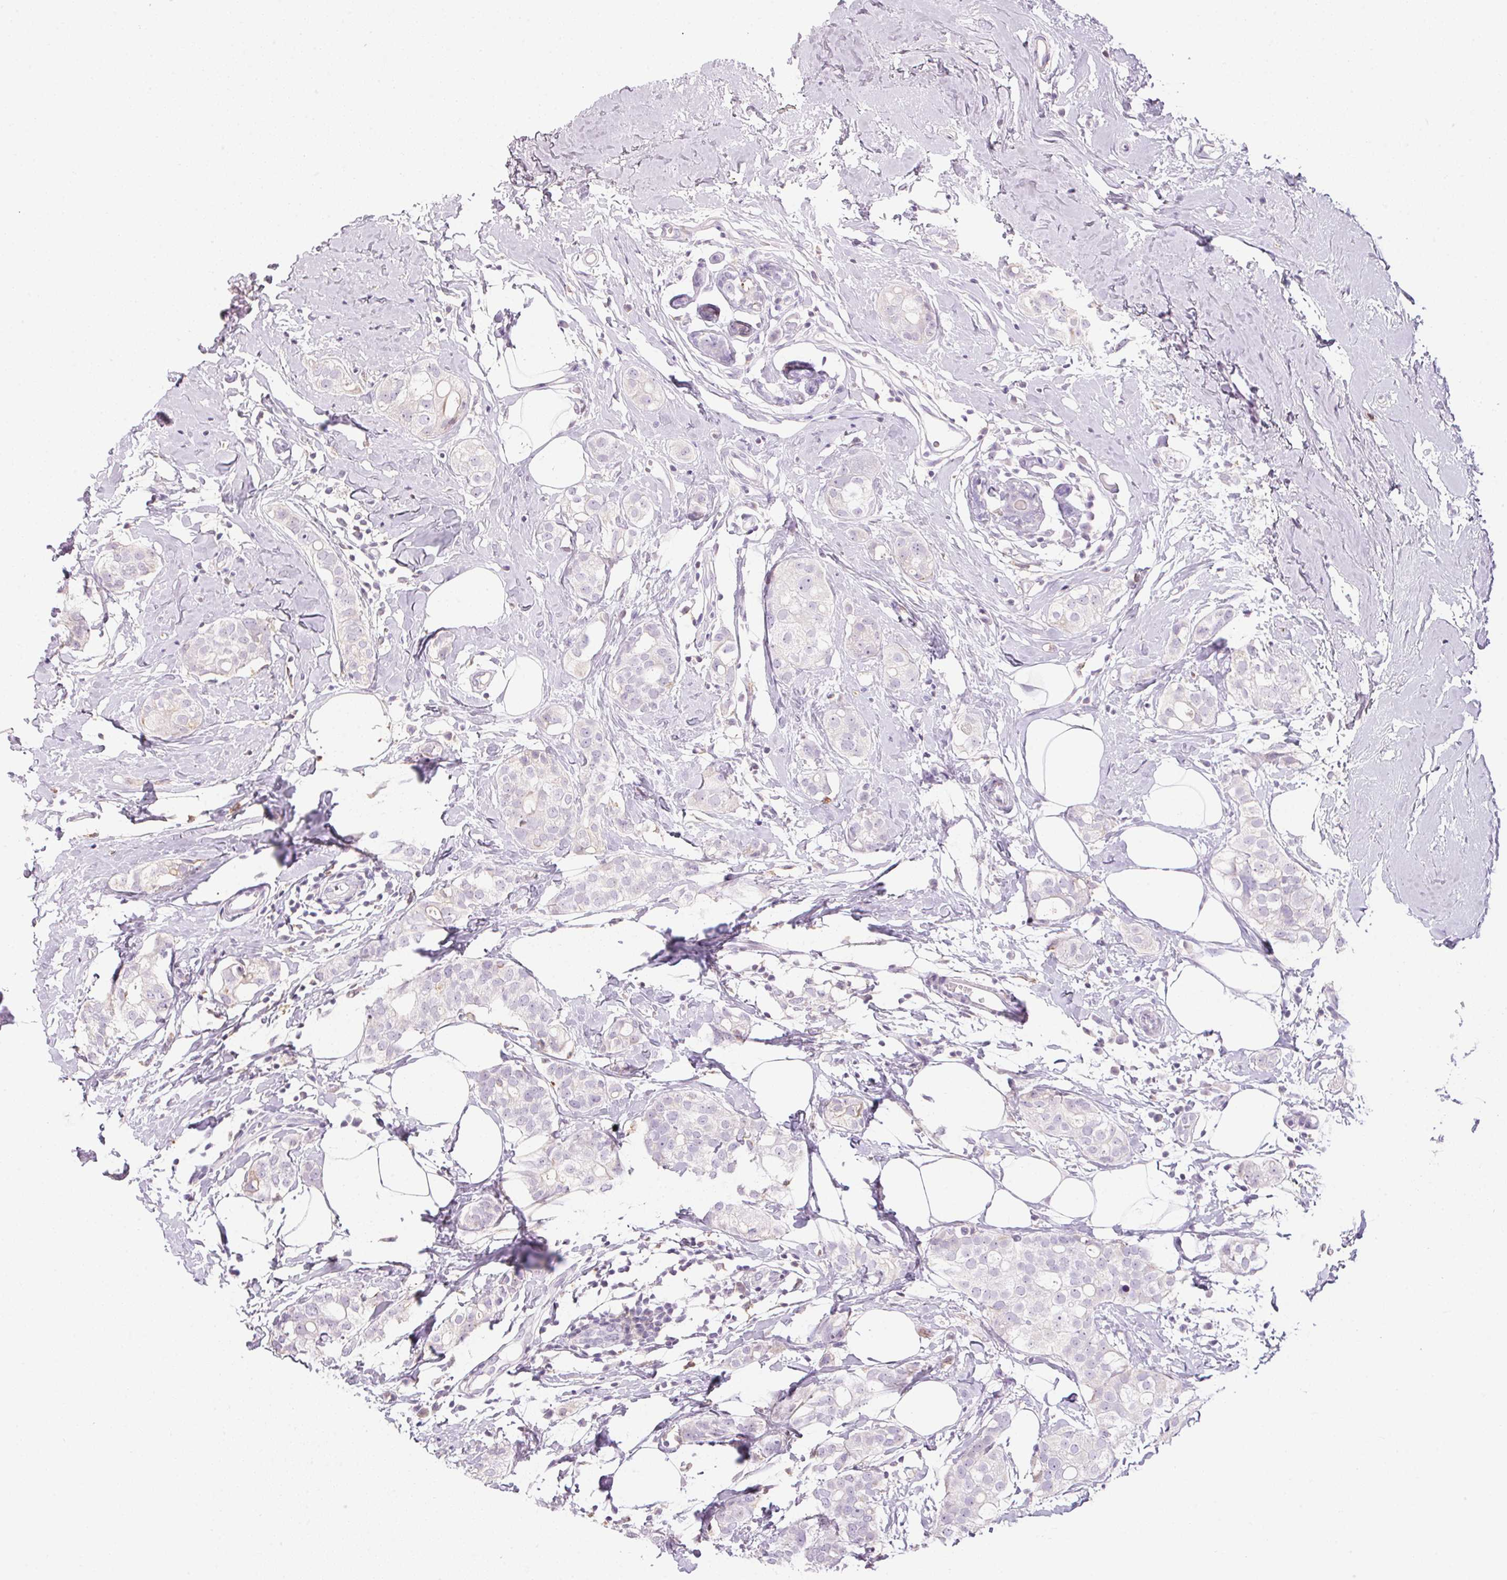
{"staining": {"intensity": "negative", "quantity": "none", "location": "none"}, "tissue": "breast cancer", "cell_type": "Tumor cells", "image_type": "cancer", "snomed": [{"axis": "morphology", "description": "Duct carcinoma"}, {"axis": "topography", "description": "Breast"}], "caption": "Immunohistochemistry (IHC) micrograph of breast cancer stained for a protein (brown), which shows no expression in tumor cells.", "gene": "ECPAS", "patient": {"sex": "female", "age": 40}}